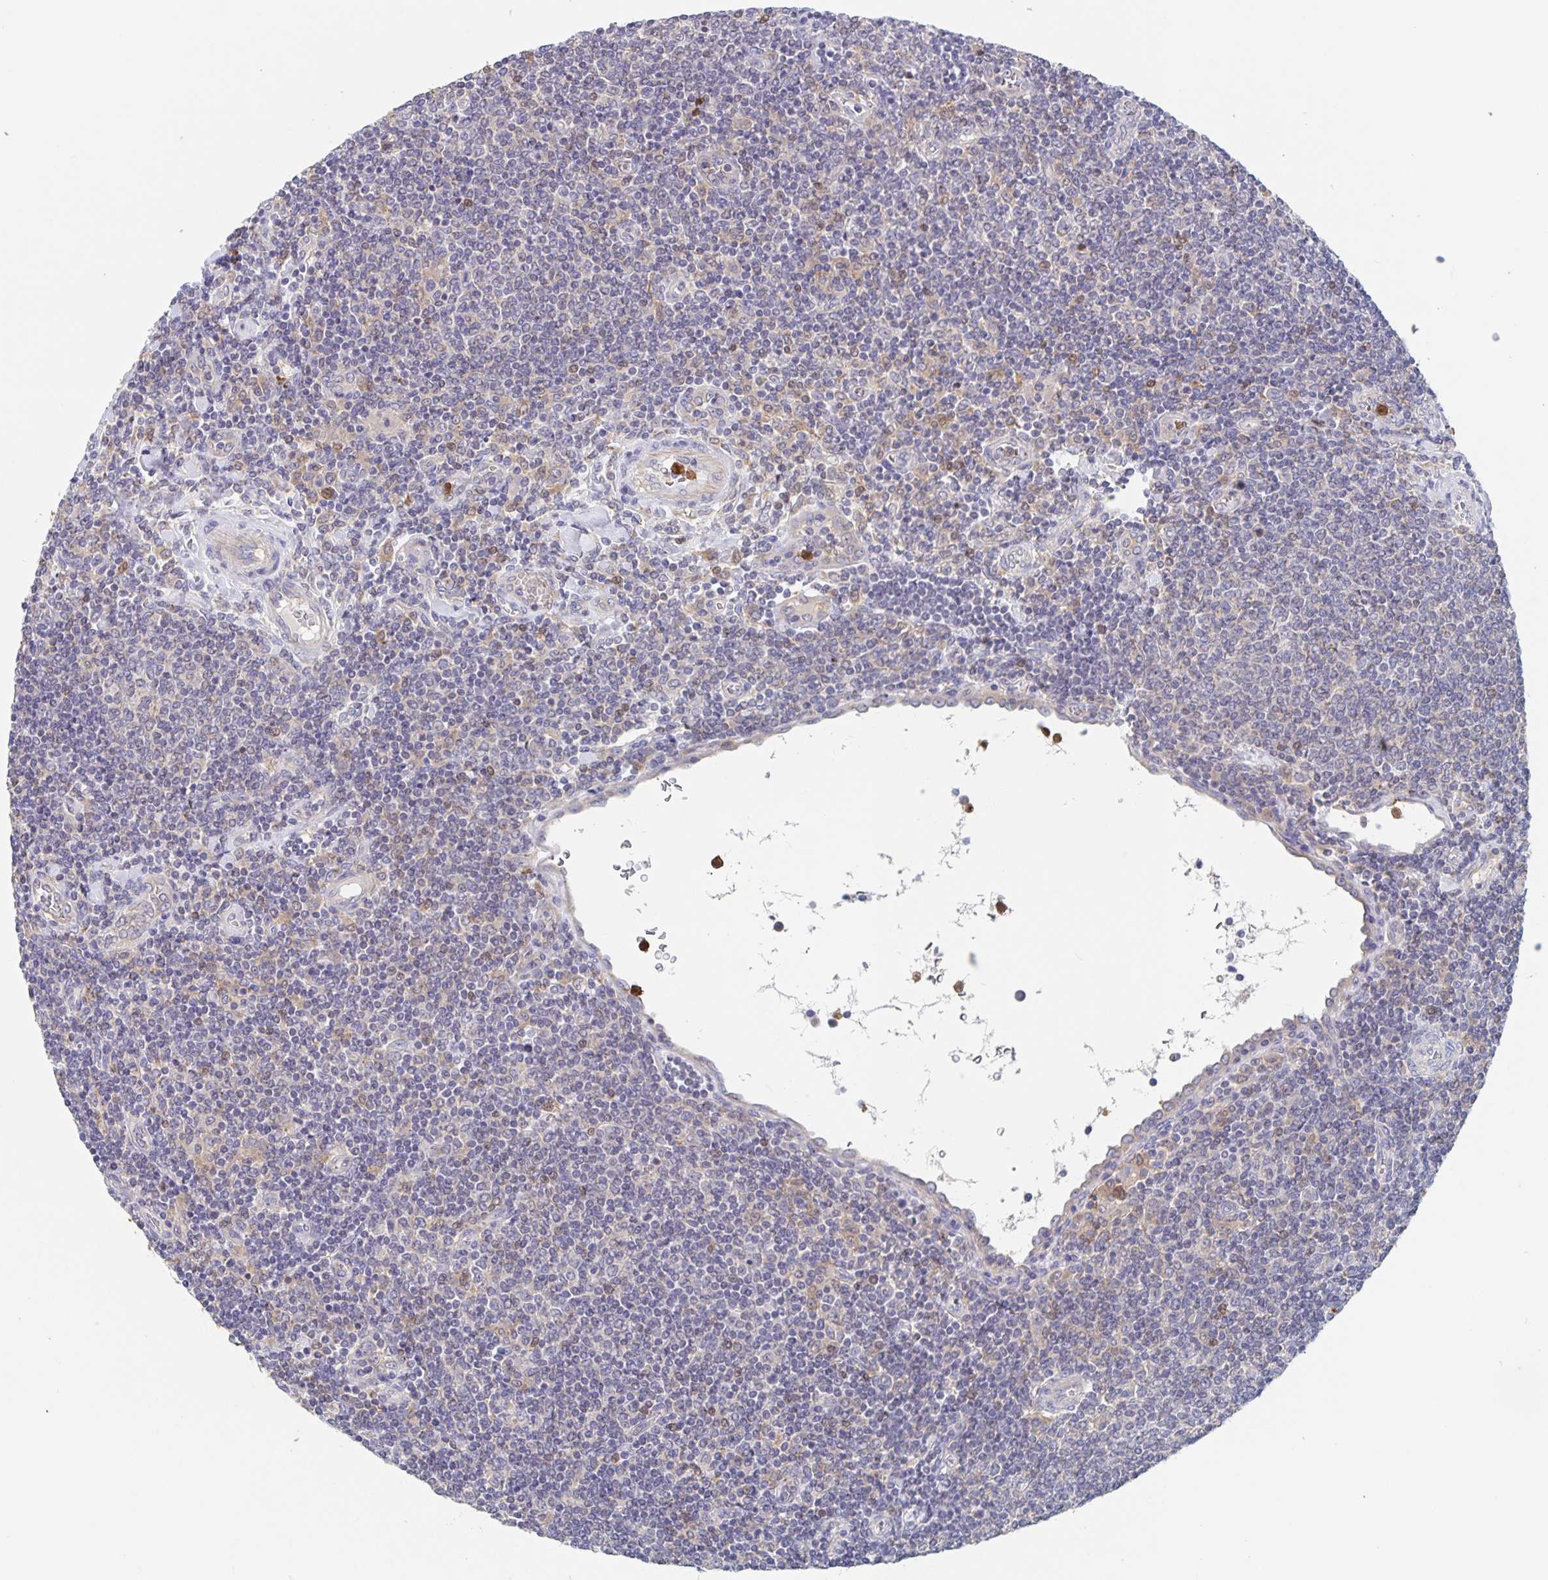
{"staining": {"intensity": "negative", "quantity": "none", "location": "none"}, "tissue": "lymphoma", "cell_type": "Tumor cells", "image_type": "cancer", "snomed": [{"axis": "morphology", "description": "Malignant lymphoma, non-Hodgkin's type, Low grade"}, {"axis": "topography", "description": "Lymph node"}], "caption": "Human malignant lymphoma, non-Hodgkin's type (low-grade) stained for a protein using IHC displays no positivity in tumor cells.", "gene": "CDC42BPG", "patient": {"sex": "male", "age": 52}}